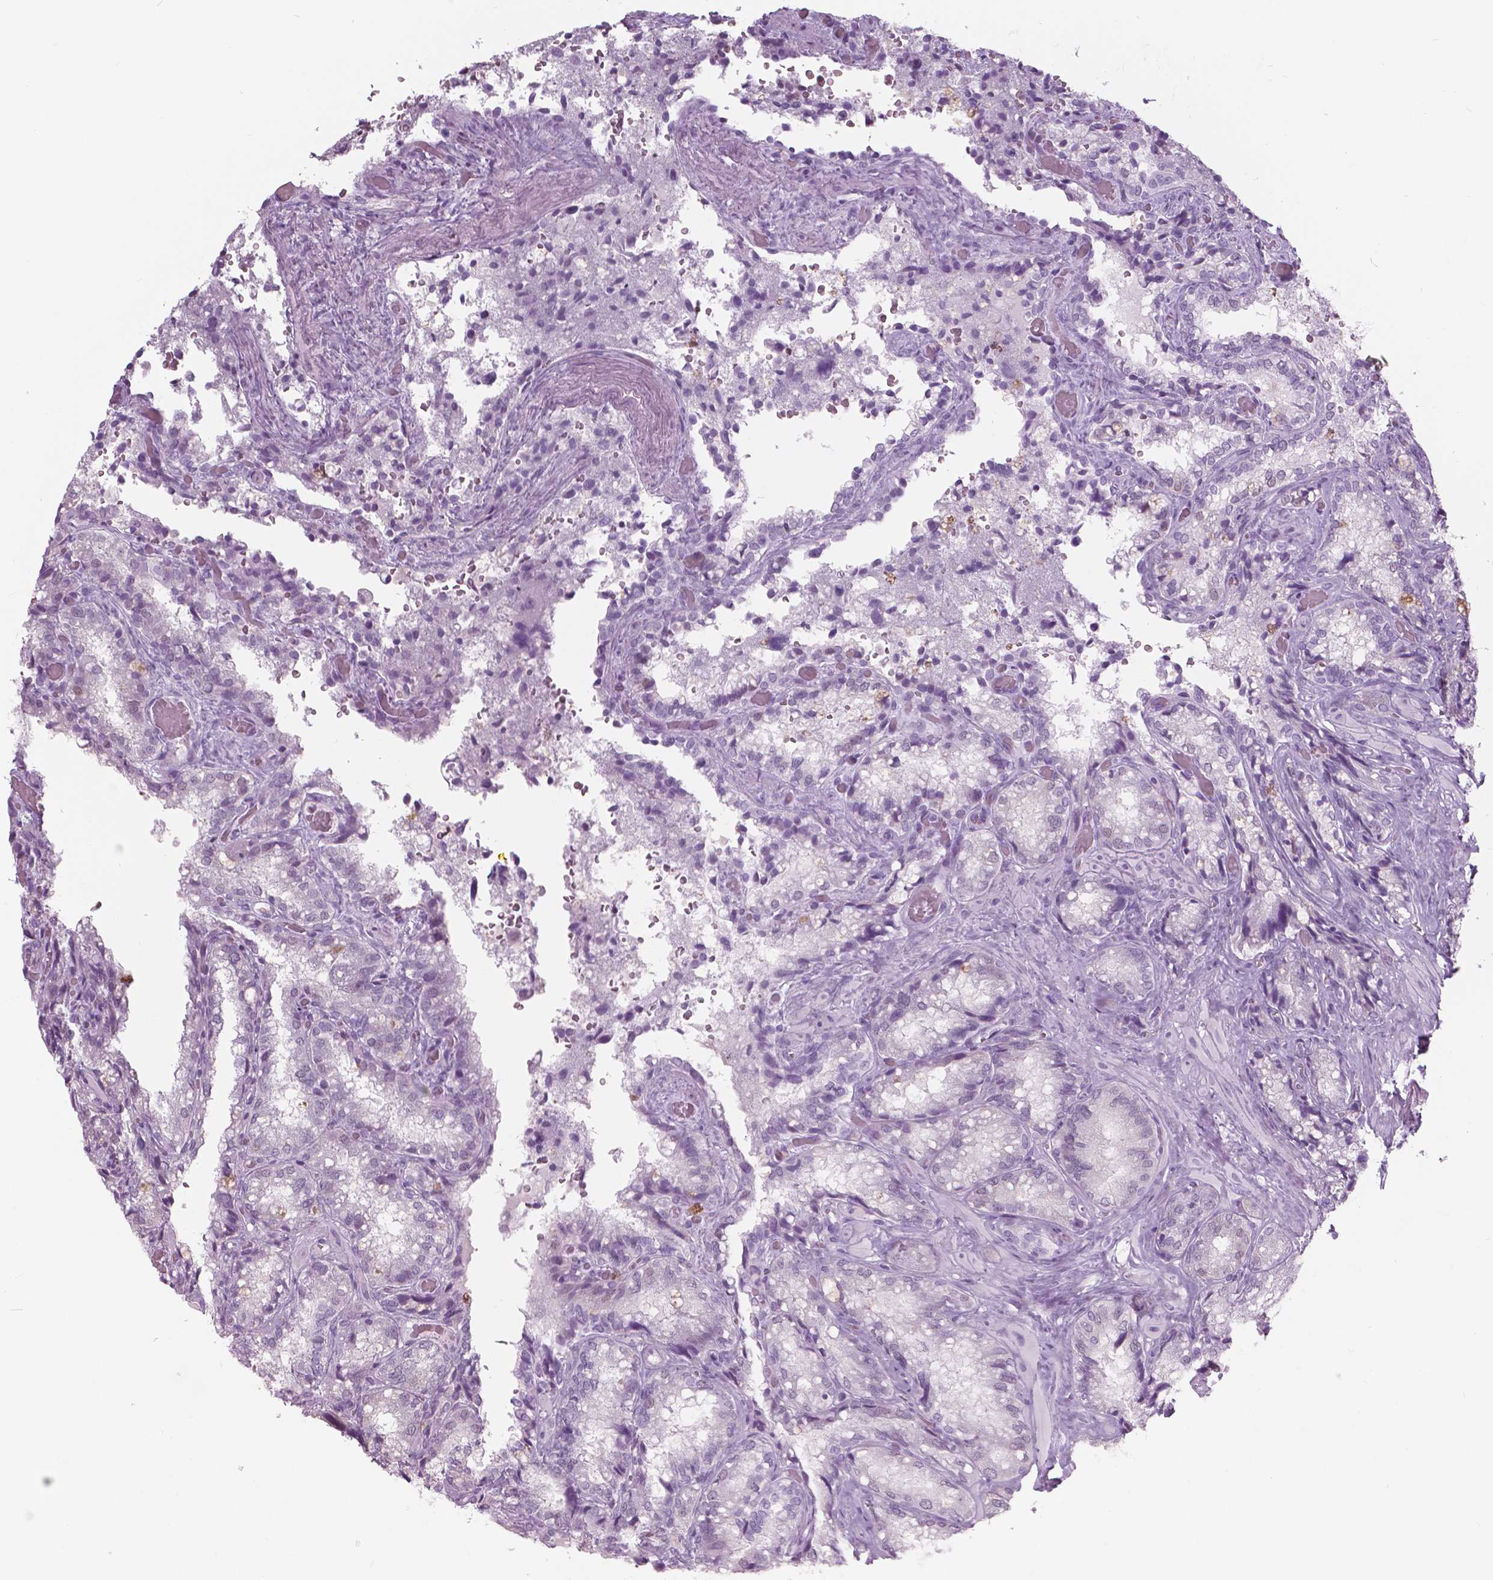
{"staining": {"intensity": "negative", "quantity": "none", "location": "none"}, "tissue": "seminal vesicle", "cell_type": "Glandular cells", "image_type": "normal", "snomed": [{"axis": "morphology", "description": "Normal tissue, NOS"}, {"axis": "topography", "description": "Seminal veicle"}], "caption": "This photomicrograph is of benign seminal vesicle stained with immunohistochemistry (IHC) to label a protein in brown with the nuclei are counter-stained blue. There is no expression in glandular cells.", "gene": "SFTPD", "patient": {"sex": "male", "age": 57}}